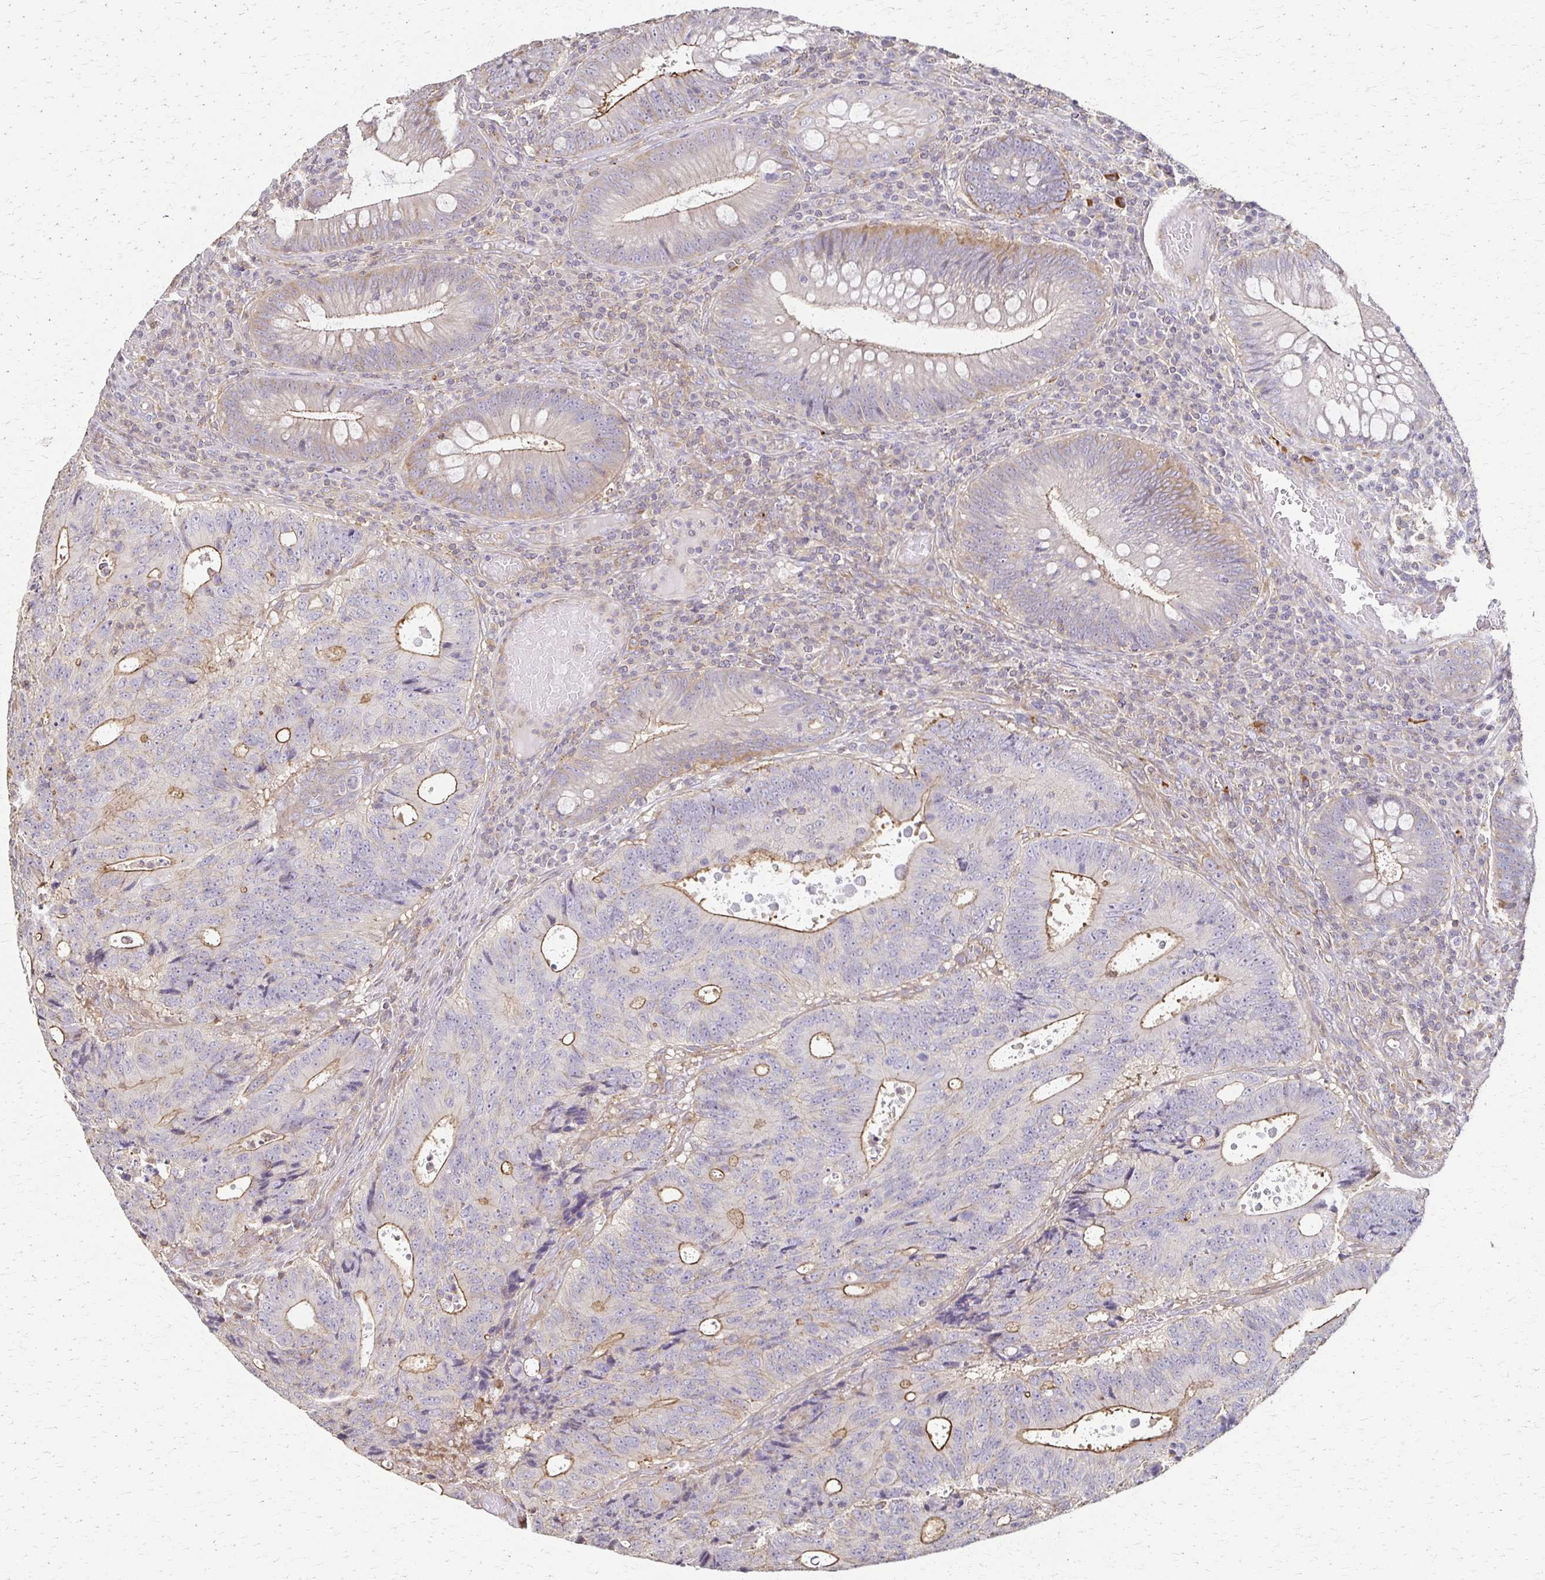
{"staining": {"intensity": "moderate", "quantity": "25%-75%", "location": "cytoplasmic/membranous"}, "tissue": "colorectal cancer", "cell_type": "Tumor cells", "image_type": "cancer", "snomed": [{"axis": "morphology", "description": "Adenocarcinoma, NOS"}, {"axis": "topography", "description": "Colon"}], "caption": "An image of colorectal cancer (adenocarcinoma) stained for a protein demonstrates moderate cytoplasmic/membranous brown staining in tumor cells.", "gene": "C1QTNF7", "patient": {"sex": "male", "age": 62}}